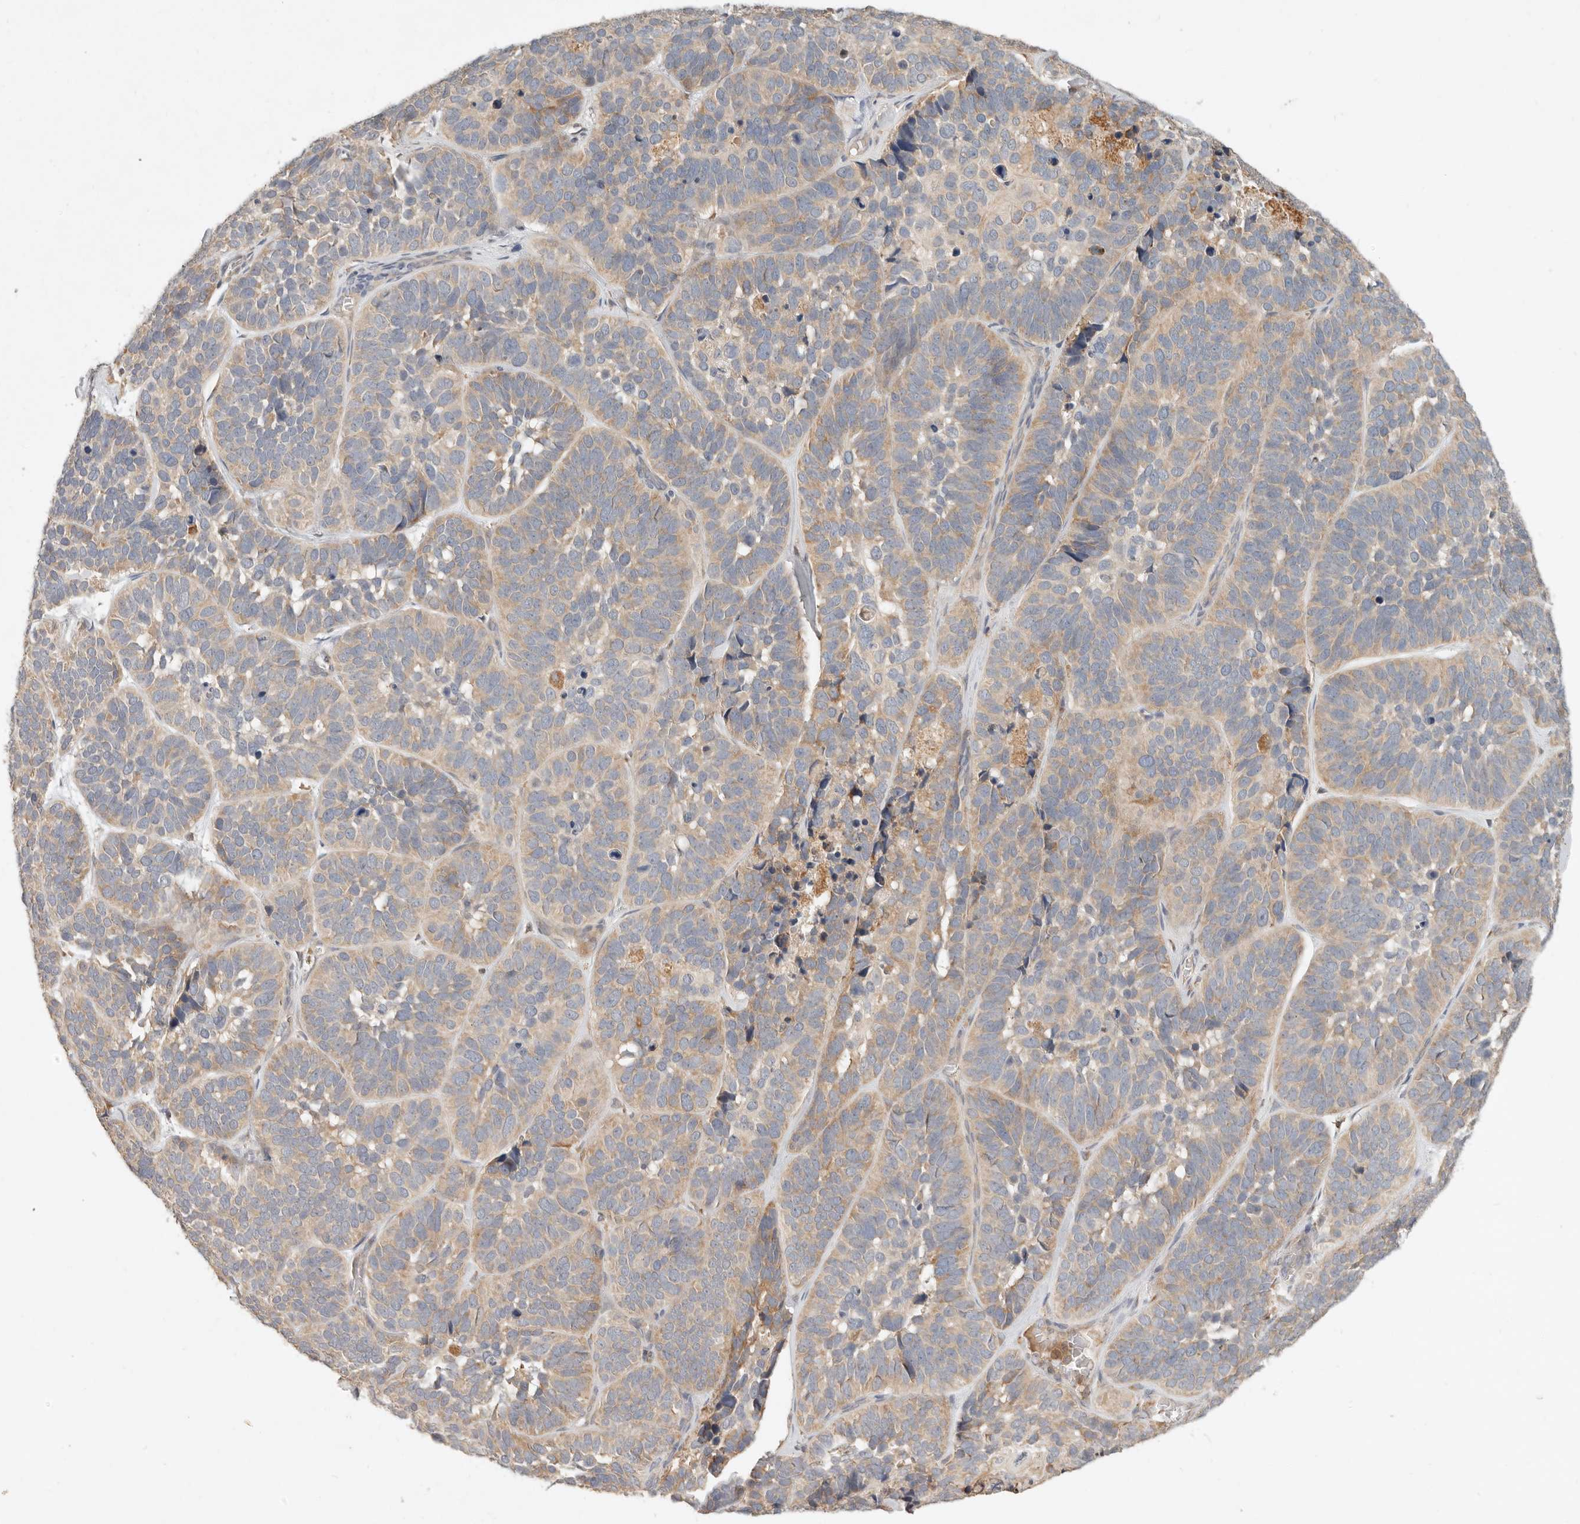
{"staining": {"intensity": "weak", "quantity": "25%-75%", "location": "cytoplasmic/membranous"}, "tissue": "skin cancer", "cell_type": "Tumor cells", "image_type": "cancer", "snomed": [{"axis": "morphology", "description": "Basal cell carcinoma"}, {"axis": "topography", "description": "Skin"}], "caption": "Skin cancer tissue reveals weak cytoplasmic/membranous expression in approximately 25%-75% of tumor cells, visualized by immunohistochemistry.", "gene": "ARHGEF10L", "patient": {"sex": "male", "age": 62}}